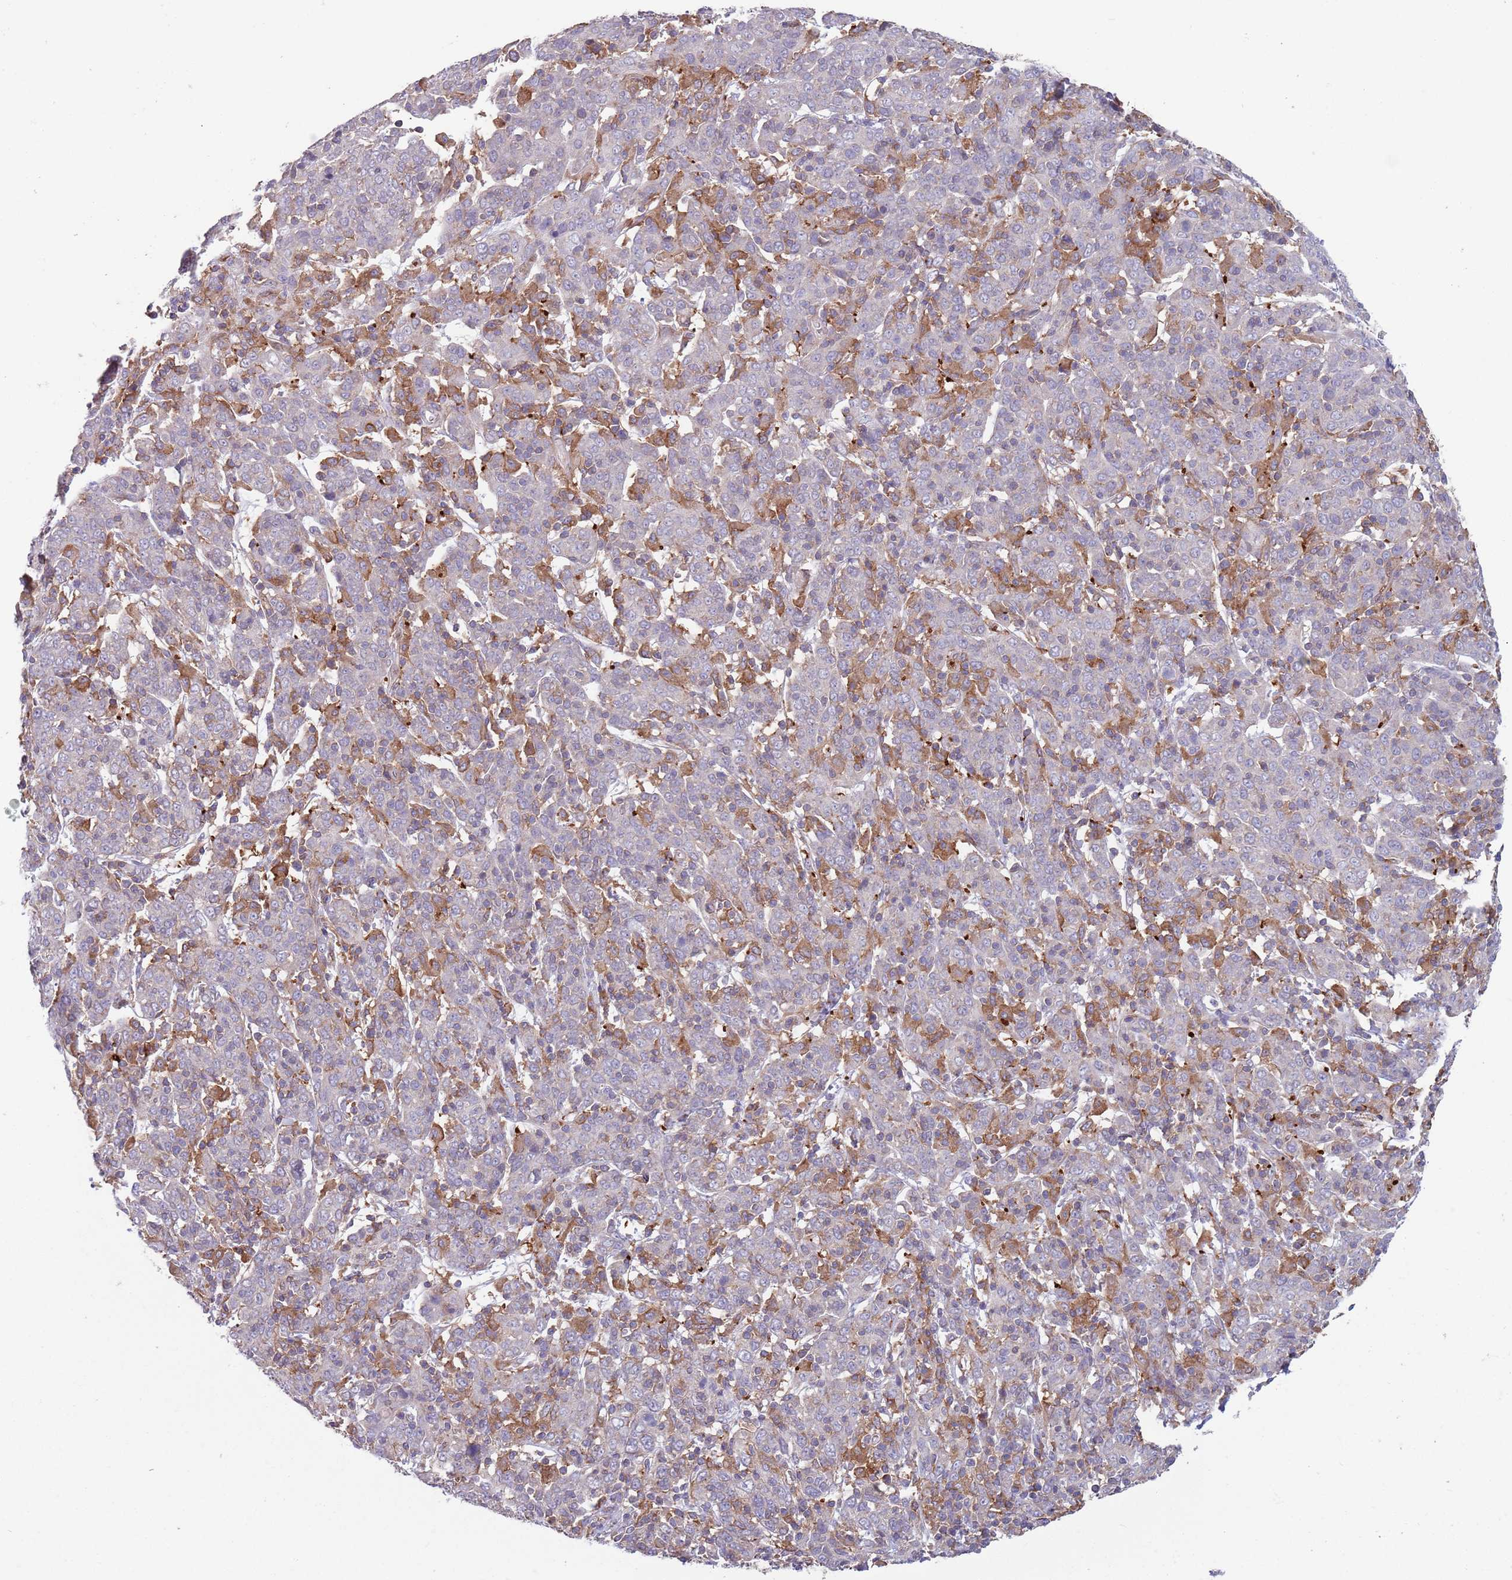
{"staining": {"intensity": "negative", "quantity": "none", "location": "none"}, "tissue": "cervical cancer", "cell_type": "Tumor cells", "image_type": "cancer", "snomed": [{"axis": "morphology", "description": "Squamous cell carcinoma, NOS"}, {"axis": "topography", "description": "Cervix"}], "caption": "This is an immunohistochemistry photomicrograph of cervical cancer. There is no positivity in tumor cells.", "gene": "DDT", "patient": {"sex": "female", "age": 67}}